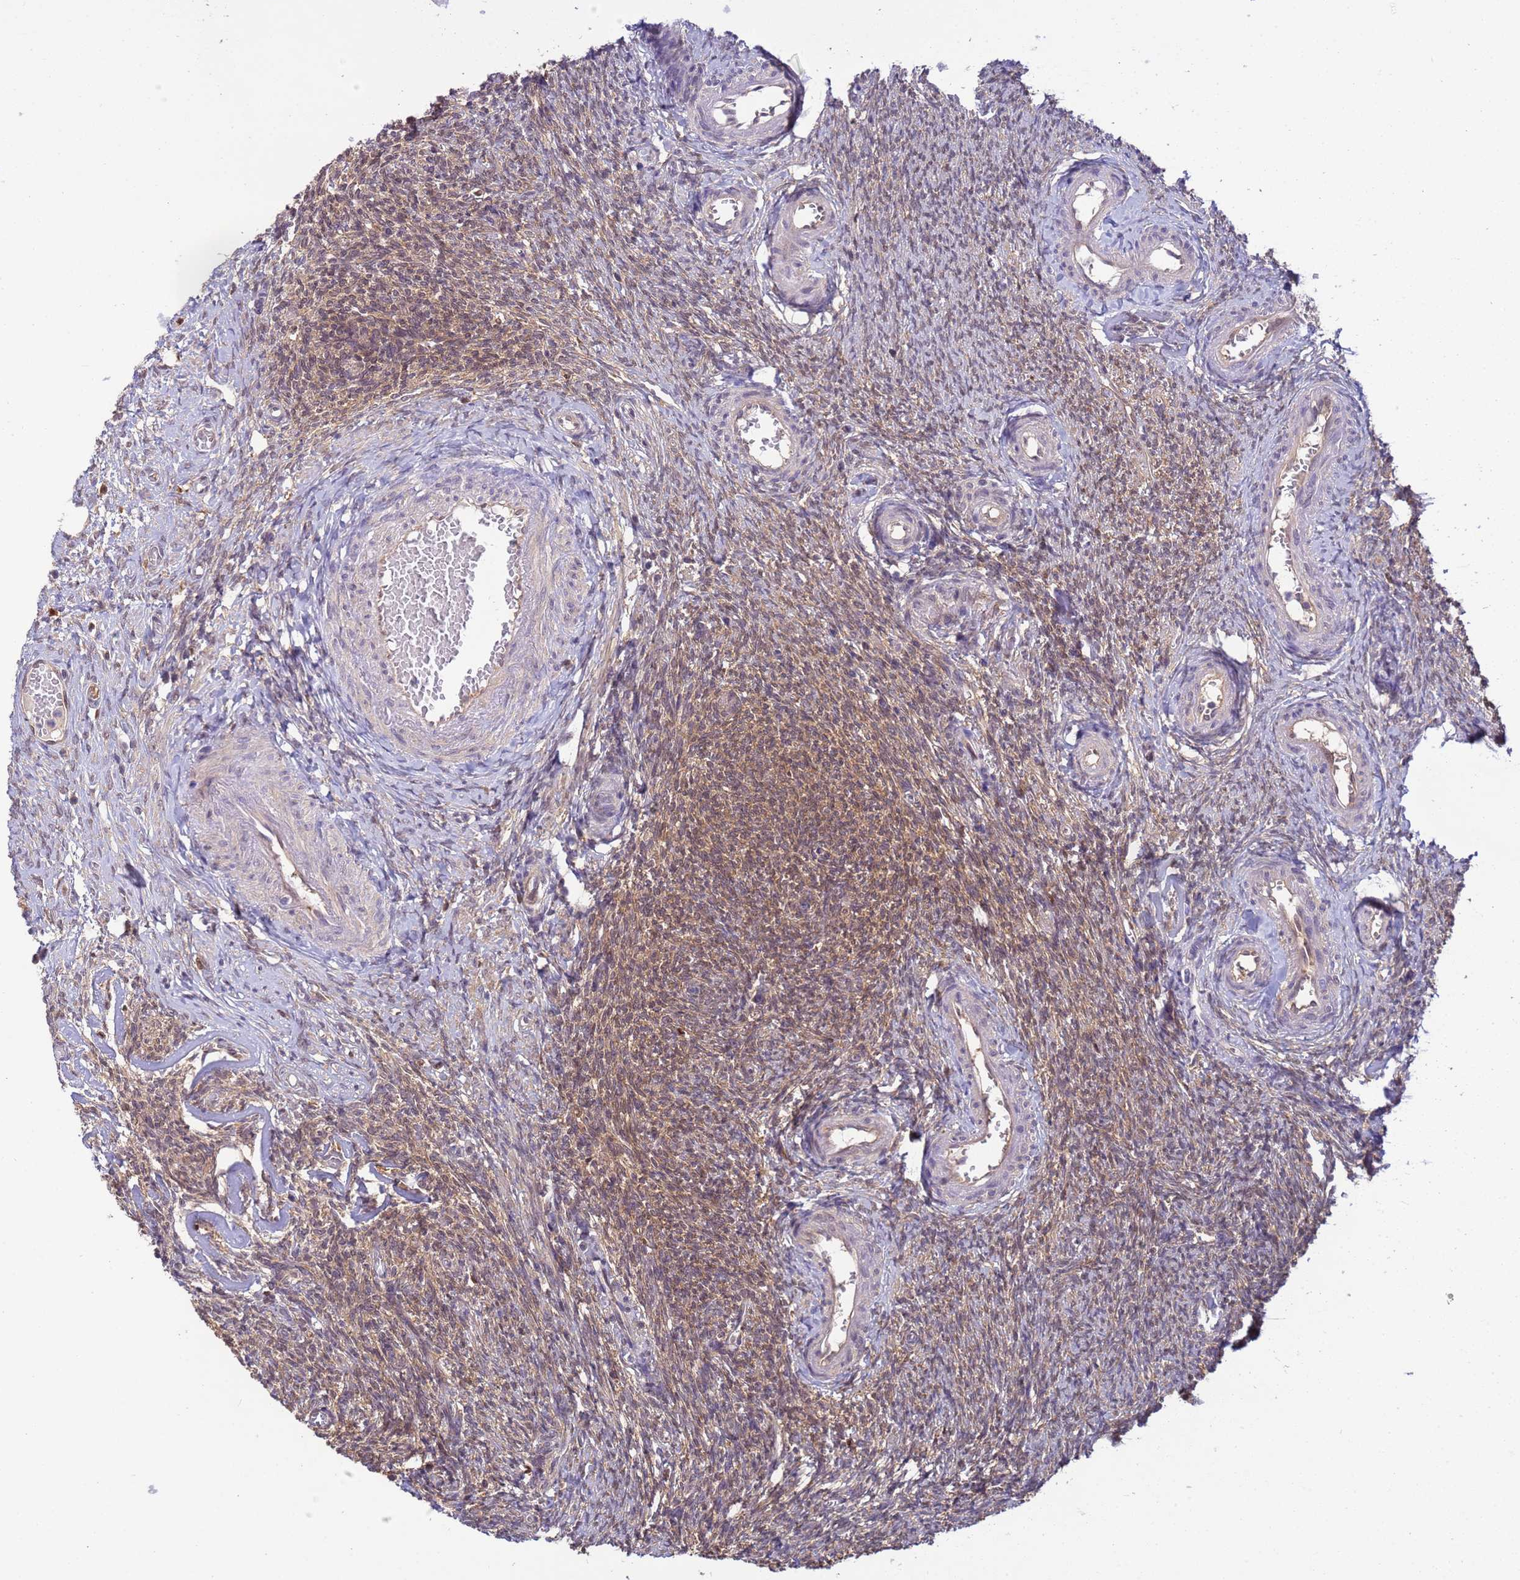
{"staining": {"intensity": "moderate", "quantity": ">75%", "location": "cytoplasmic/membranous,nuclear"}, "tissue": "ovary", "cell_type": "Follicle cells", "image_type": "normal", "snomed": [{"axis": "morphology", "description": "Normal tissue, NOS"}, {"axis": "topography", "description": "Ovary"}], "caption": "Immunohistochemistry (IHC) staining of benign ovary, which shows medium levels of moderate cytoplasmic/membranous,nuclear expression in about >75% of follicle cells indicating moderate cytoplasmic/membranous,nuclear protein positivity. The staining was performed using DAB (3,3'-diaminobenzidine) (brown) for protein detection and nuclei were counterstained in hematoxylin (blue).", "gene": "NPEPPS", "patient": {"sex": "female", "age": 44}}